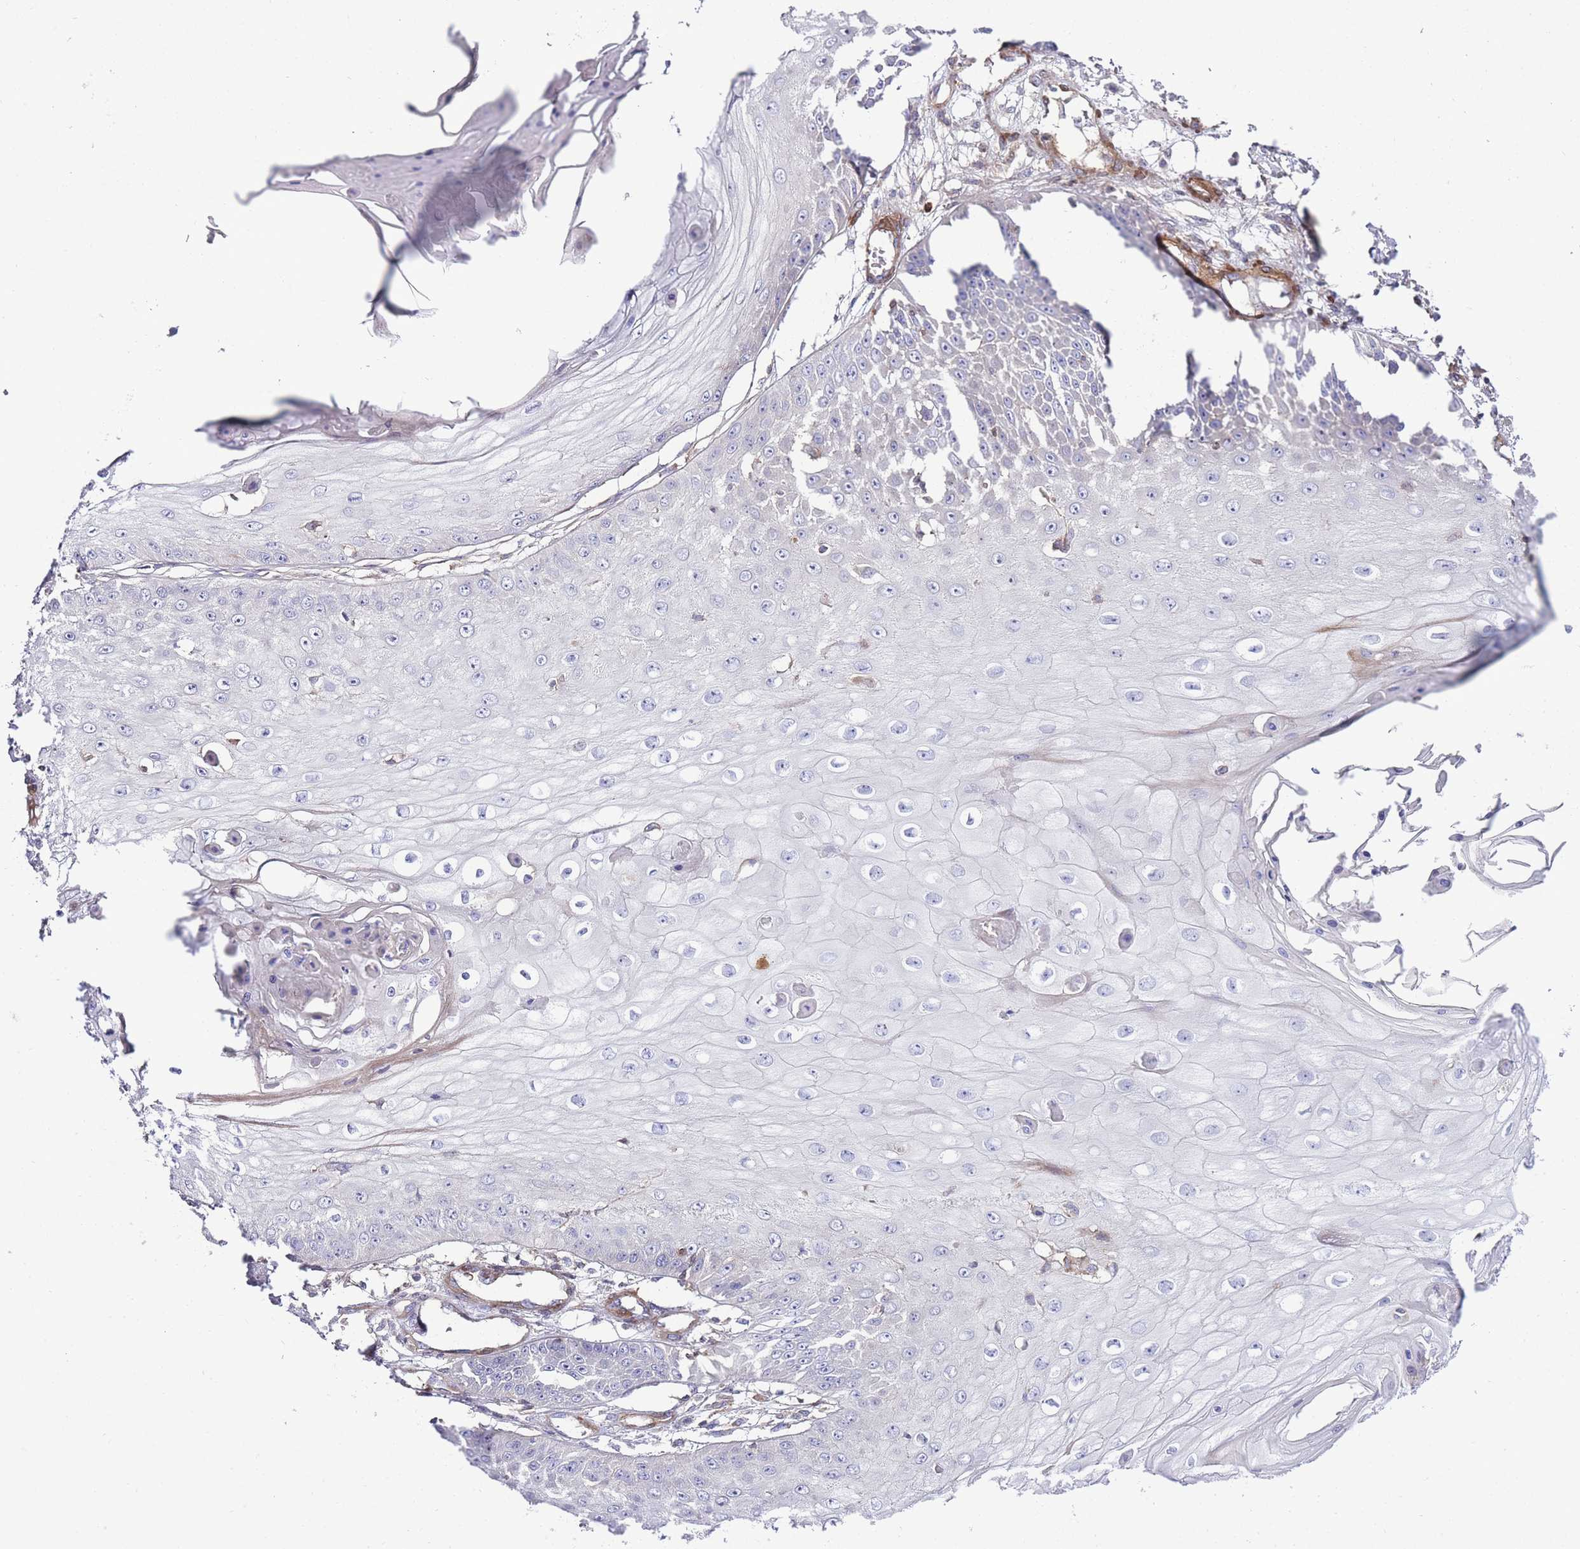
{"staining": {"intensity": "negative", "quantity": "none", "location": "none"}, "tissue": "skin cancer", "cell_type": "Tumor cells", "image_type": "cancer", "snomed": [{"axis": "morphology", "description": "Squamous cell carcinoma, NOS"}, {"axis": "topography", "description": "Skin"}], "caption": "DAB immunohistochemical staining of human squamous cell carcinoma (skin) demonstrates no significant staining in tumor cells.", "gene": "FBN3", "patient": {"sex": "male", "age": 70}}